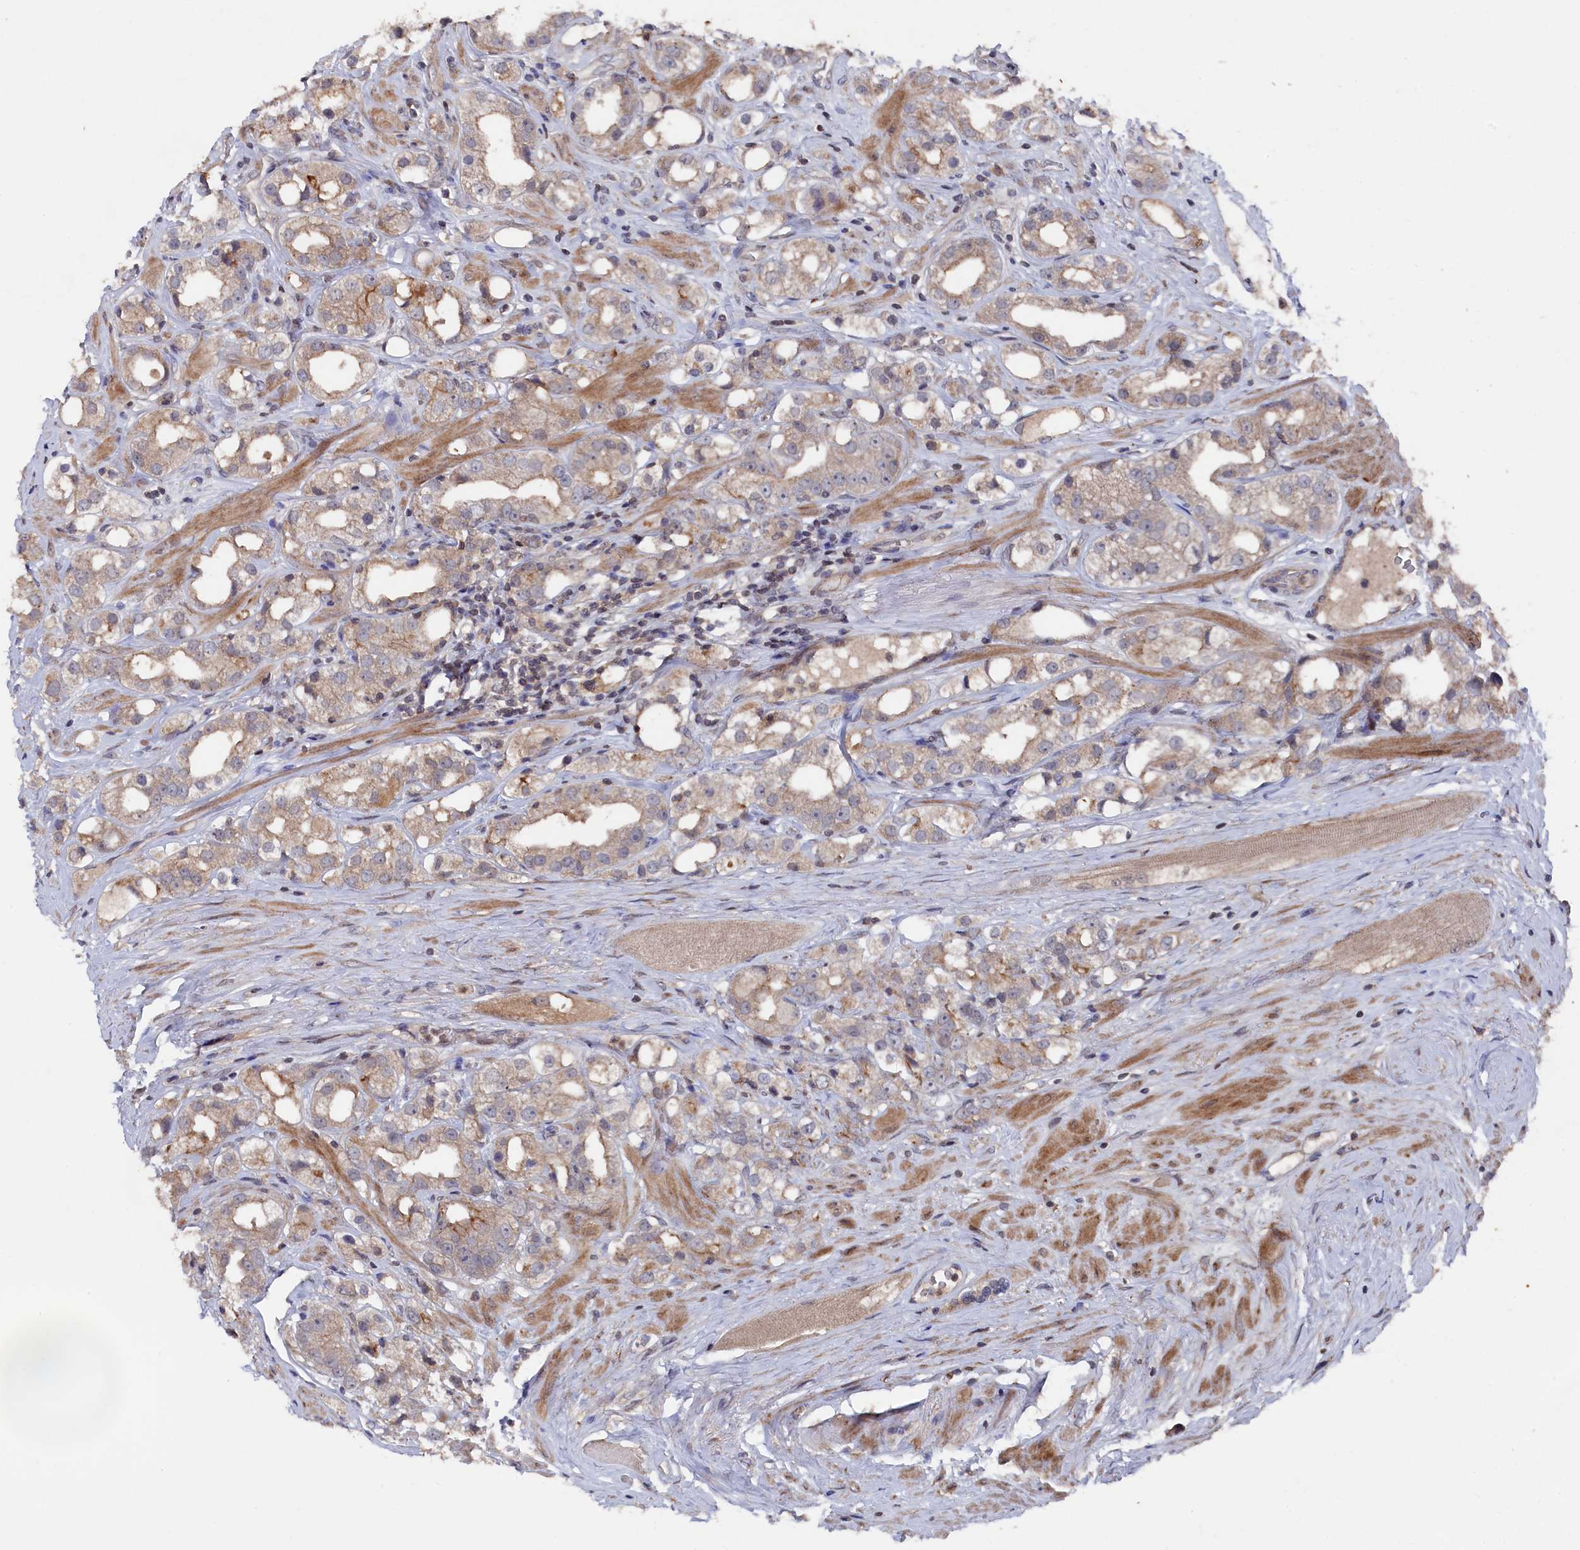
{"staining": {"intensity": "moderate", "quantity": "<25%", "location": "cytoplasmic/membranous"}, "tissue": "prostate cancer", "cell_type": "Tumor cells", "image_type": "cancer", "snomed": [{"axis": "morphology", "description": "Adenocarcinoma, NOS"}, {"axis": "topography", "description": "Prostate"}], "caption": "DAB immunohistochemical staining of human adenocarcinoma (prostate) displays moderate cytoplasmic/membranous protein positivity in about <25% of tumor cells.", "gene": "TMC5", "patient": {"sex": "male", "age": 79}}